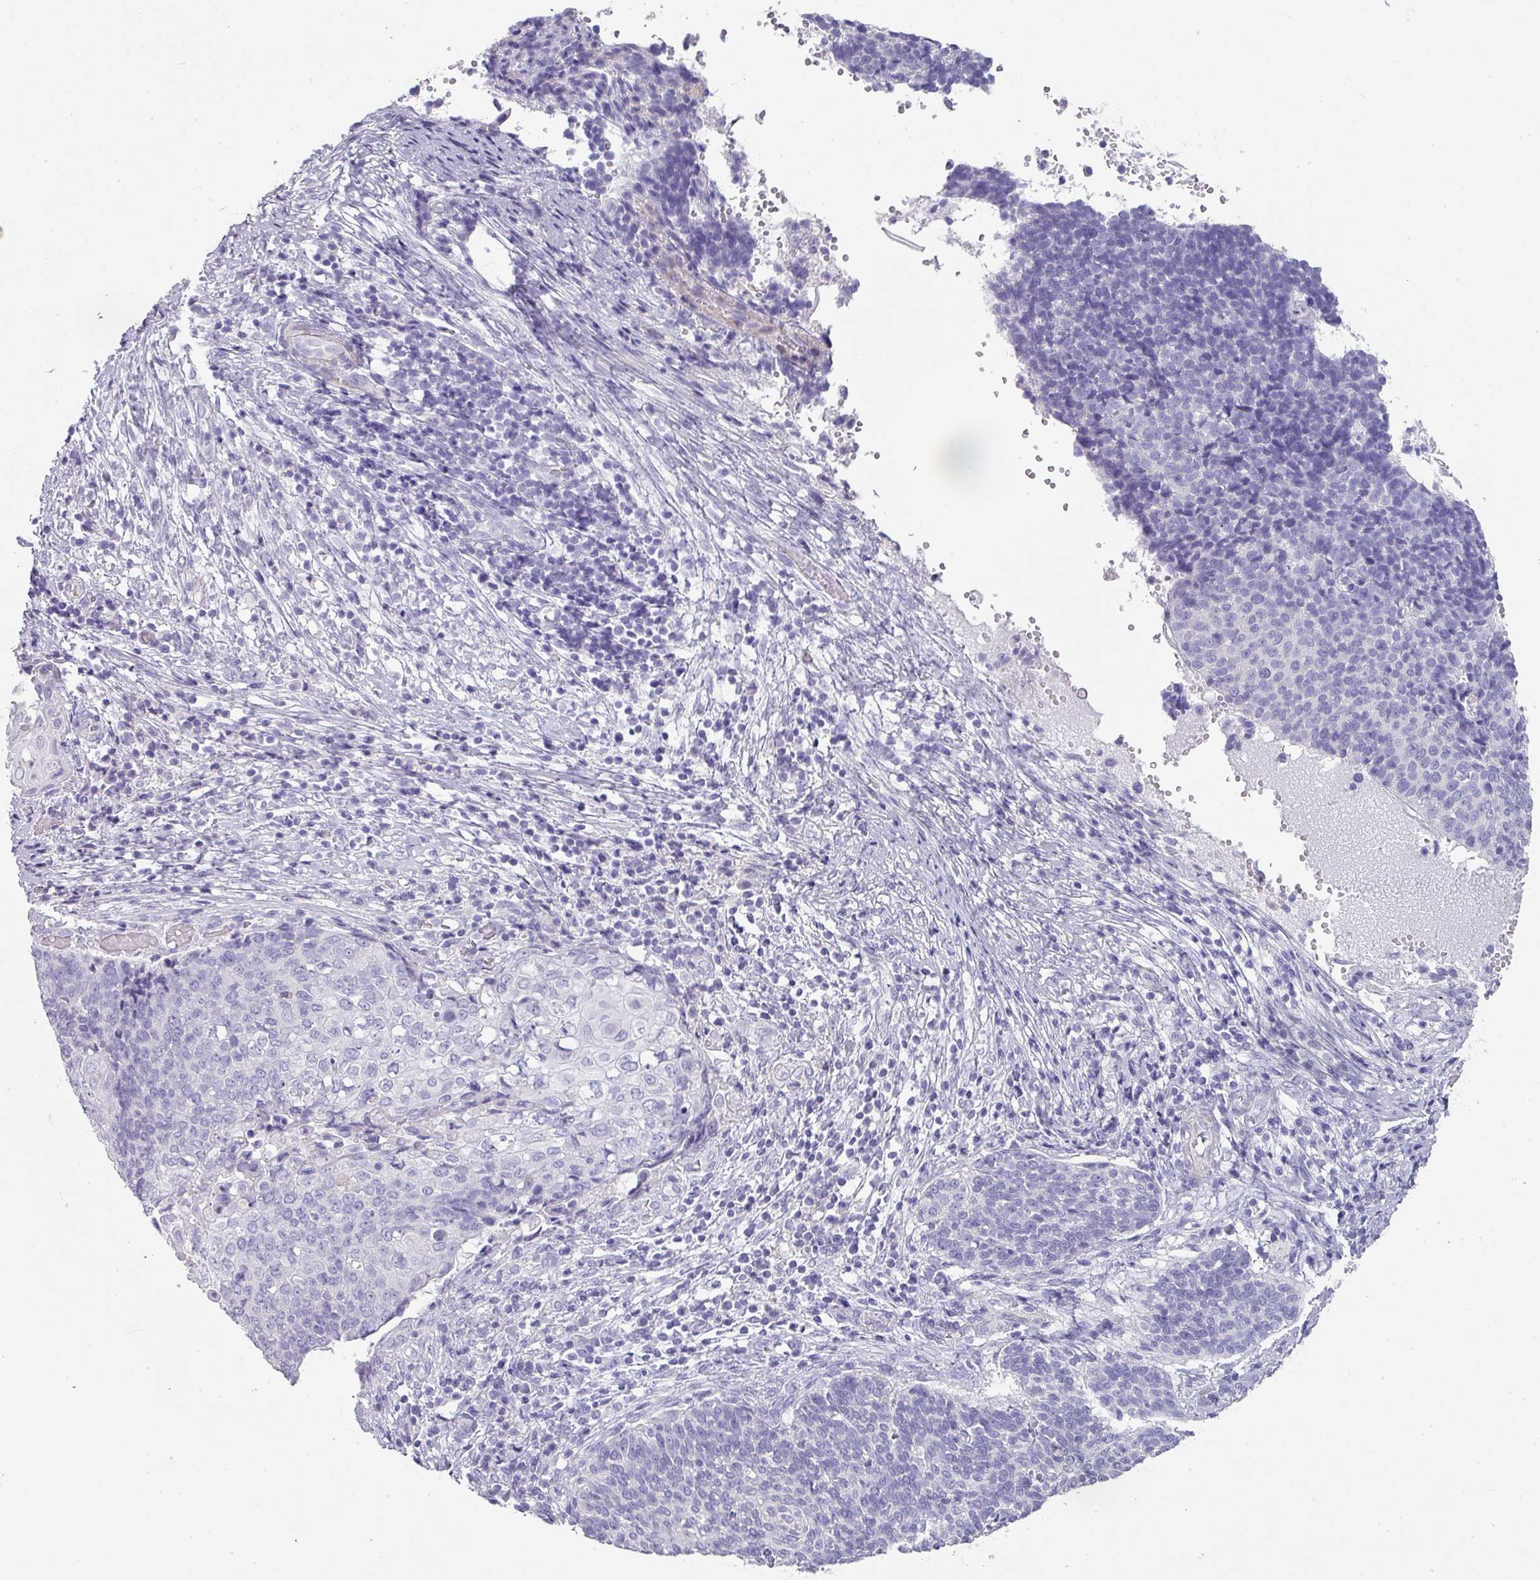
{"staining": {"intensity": "negative", "quantity": "none", "location": "none"}, "tissue": "cervical cancer", "cell_type": "Tumor cells", "image_type": "cancer", "snomed": [{"axis": "morphology", "description": "Squamous cell carcinoma, NOS"}, {"axis": "topography", "description": "Cervix"}], "caption": "Tumor cells are negative for protein expression in human cervical cancer.", "gene": "GLI4", "patient": {"sex": "female", "age": 39}}